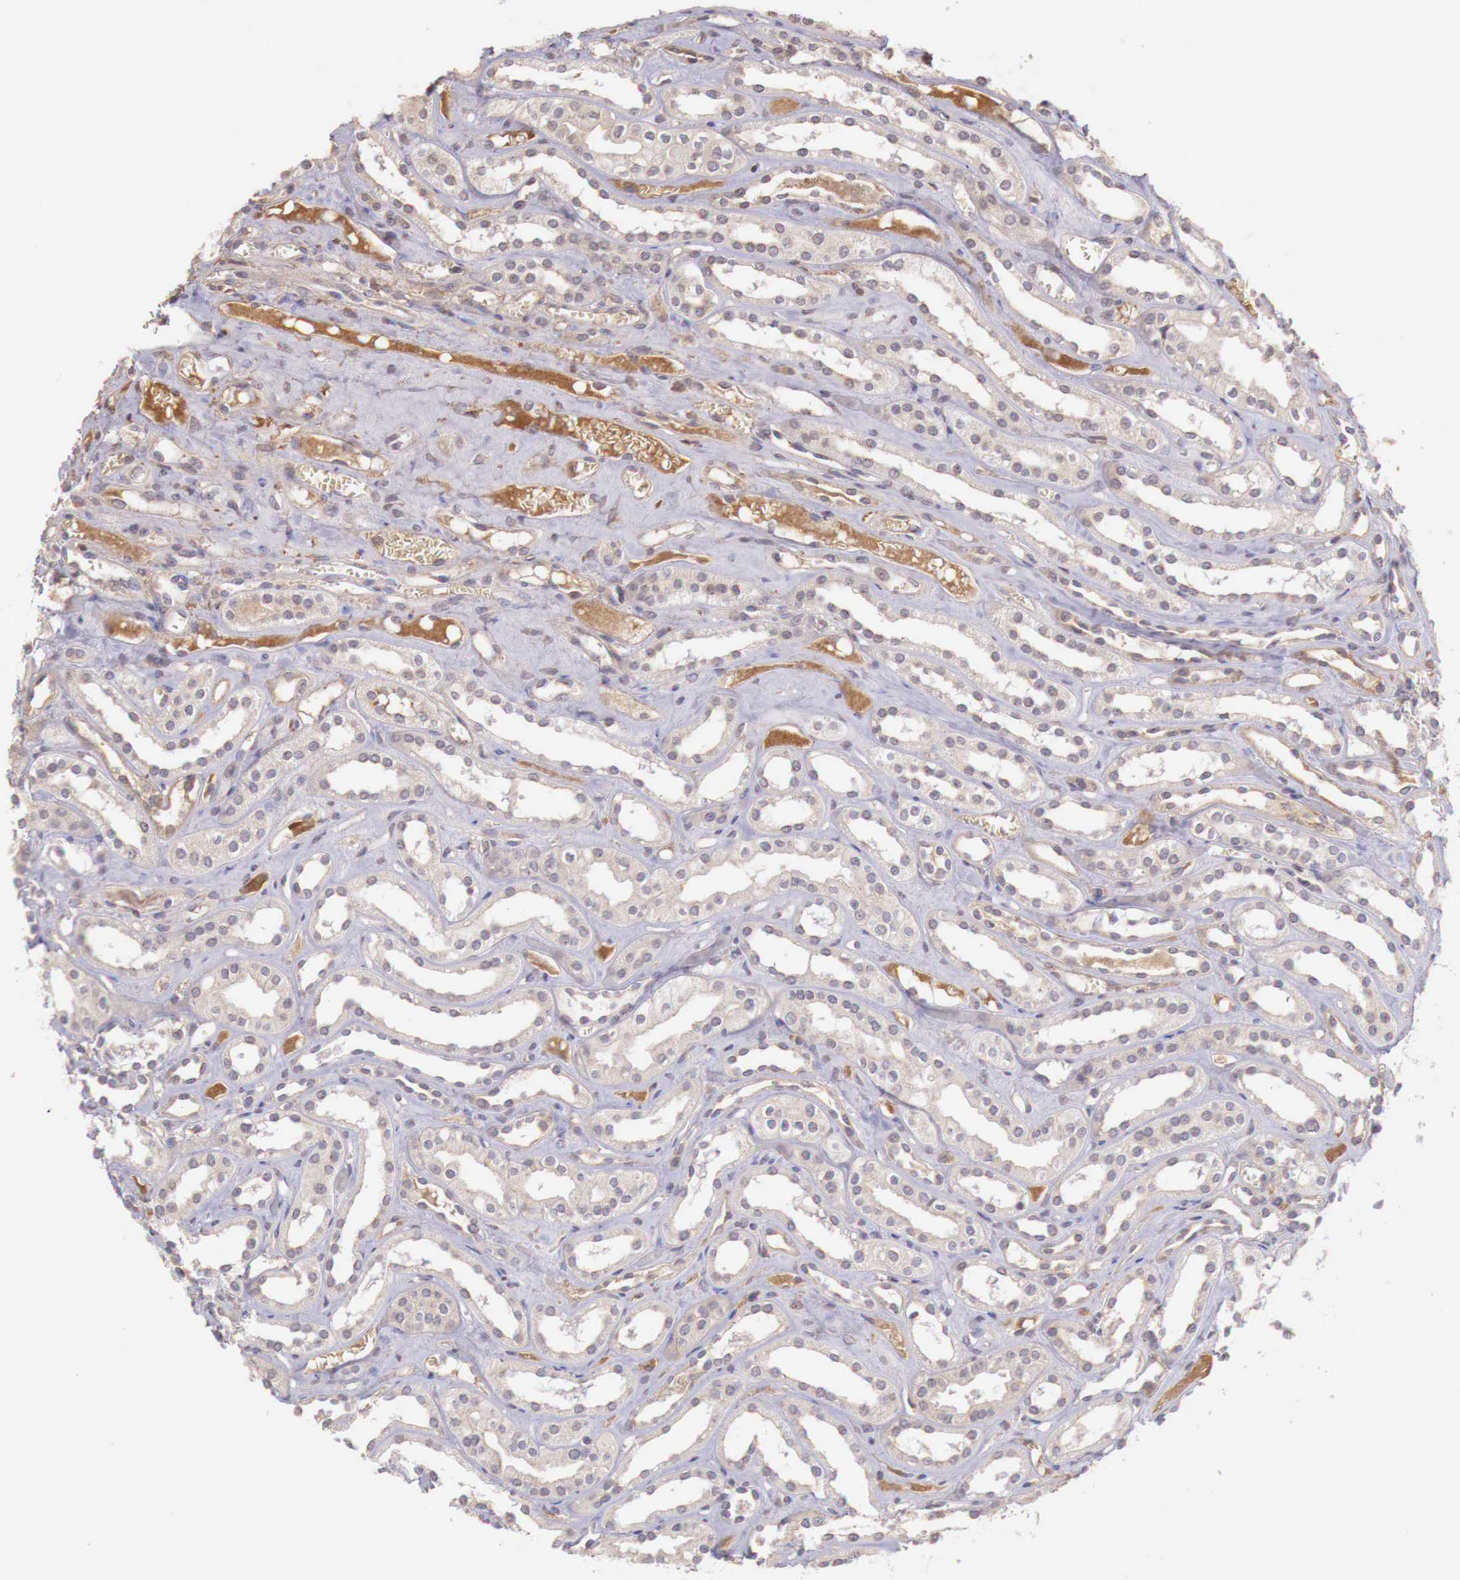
{"staining": {"intensity": "weak", "quantity": "<25%", "location": "cytoplasmic/membranous"}, "tissue": "kidney", "cell_type": "Cells in glomeruli", "image_type": "normal", "snomed": [{"axis": "morphology", "description": "Normal tissue, NOS"}, {"axis": "topography", "description": "Kidney"}], "caption": "The histopathology image shows no staining of cells in glomeruli in unremarkable kidney.", "gene": "CHRDL1", "patient": {"sex": "female", "age": 52}}